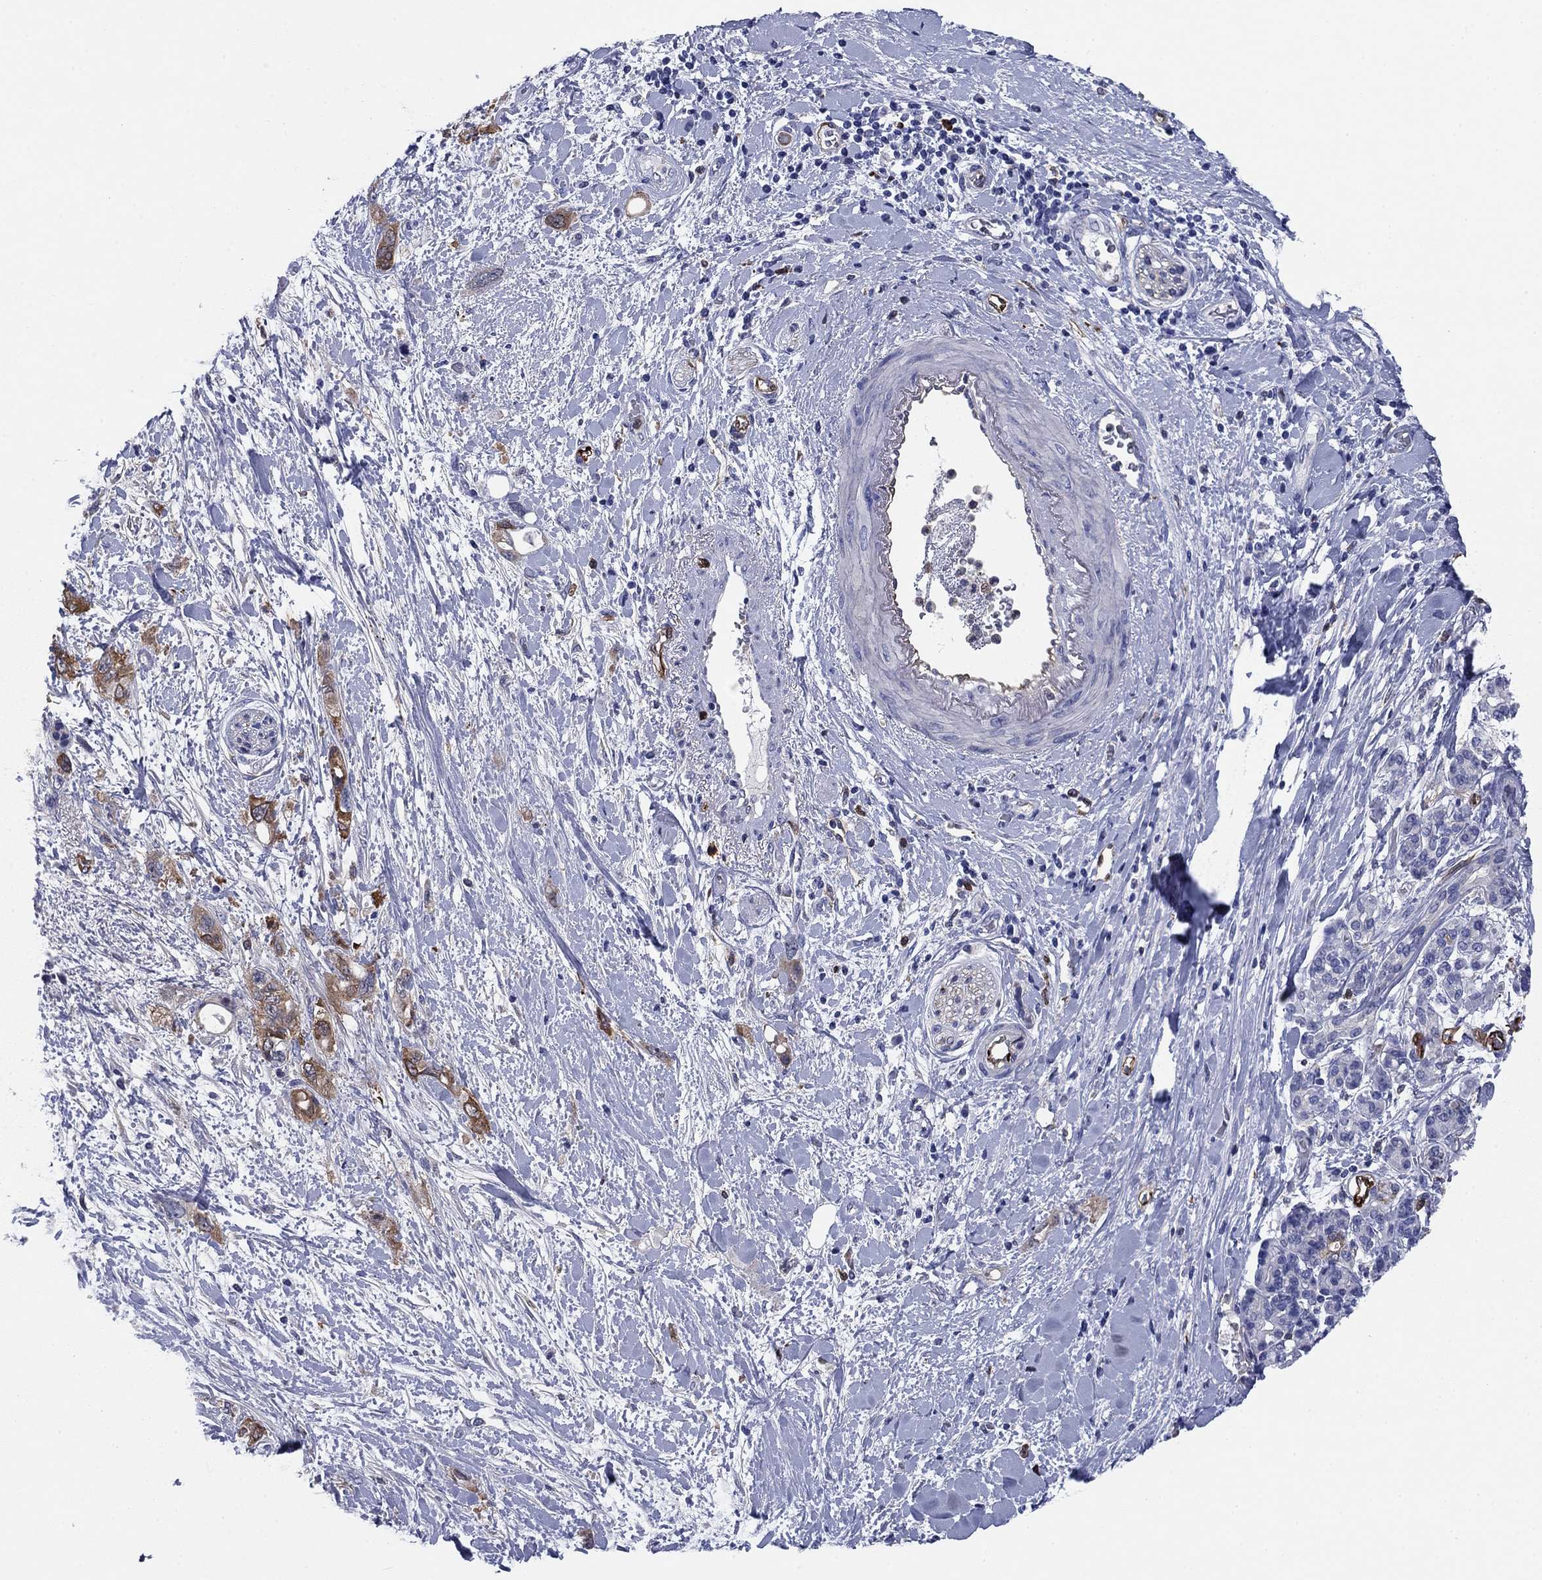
{"staining": {"intensity": "moderate", "quantity": "<25%", "location": "cytoplasmic/membranous"}, "tissue": "pancreatic cancer", "cell_type": "Tumor cells", "image_type": "cancer", "snomed": [{"axis": "morphology", "description": "Adenocarcinoma, NOS"}, {"axis": "topography", "description": "Pancreas"}], "caption": "An image of adenocarcinoma (pancreatic) stained for a protein shows moderate cytoplasmic/membranous brown staining in tumor cells.", "gene": "STMN1", "patient": {"sex": "female", "age": 56}}